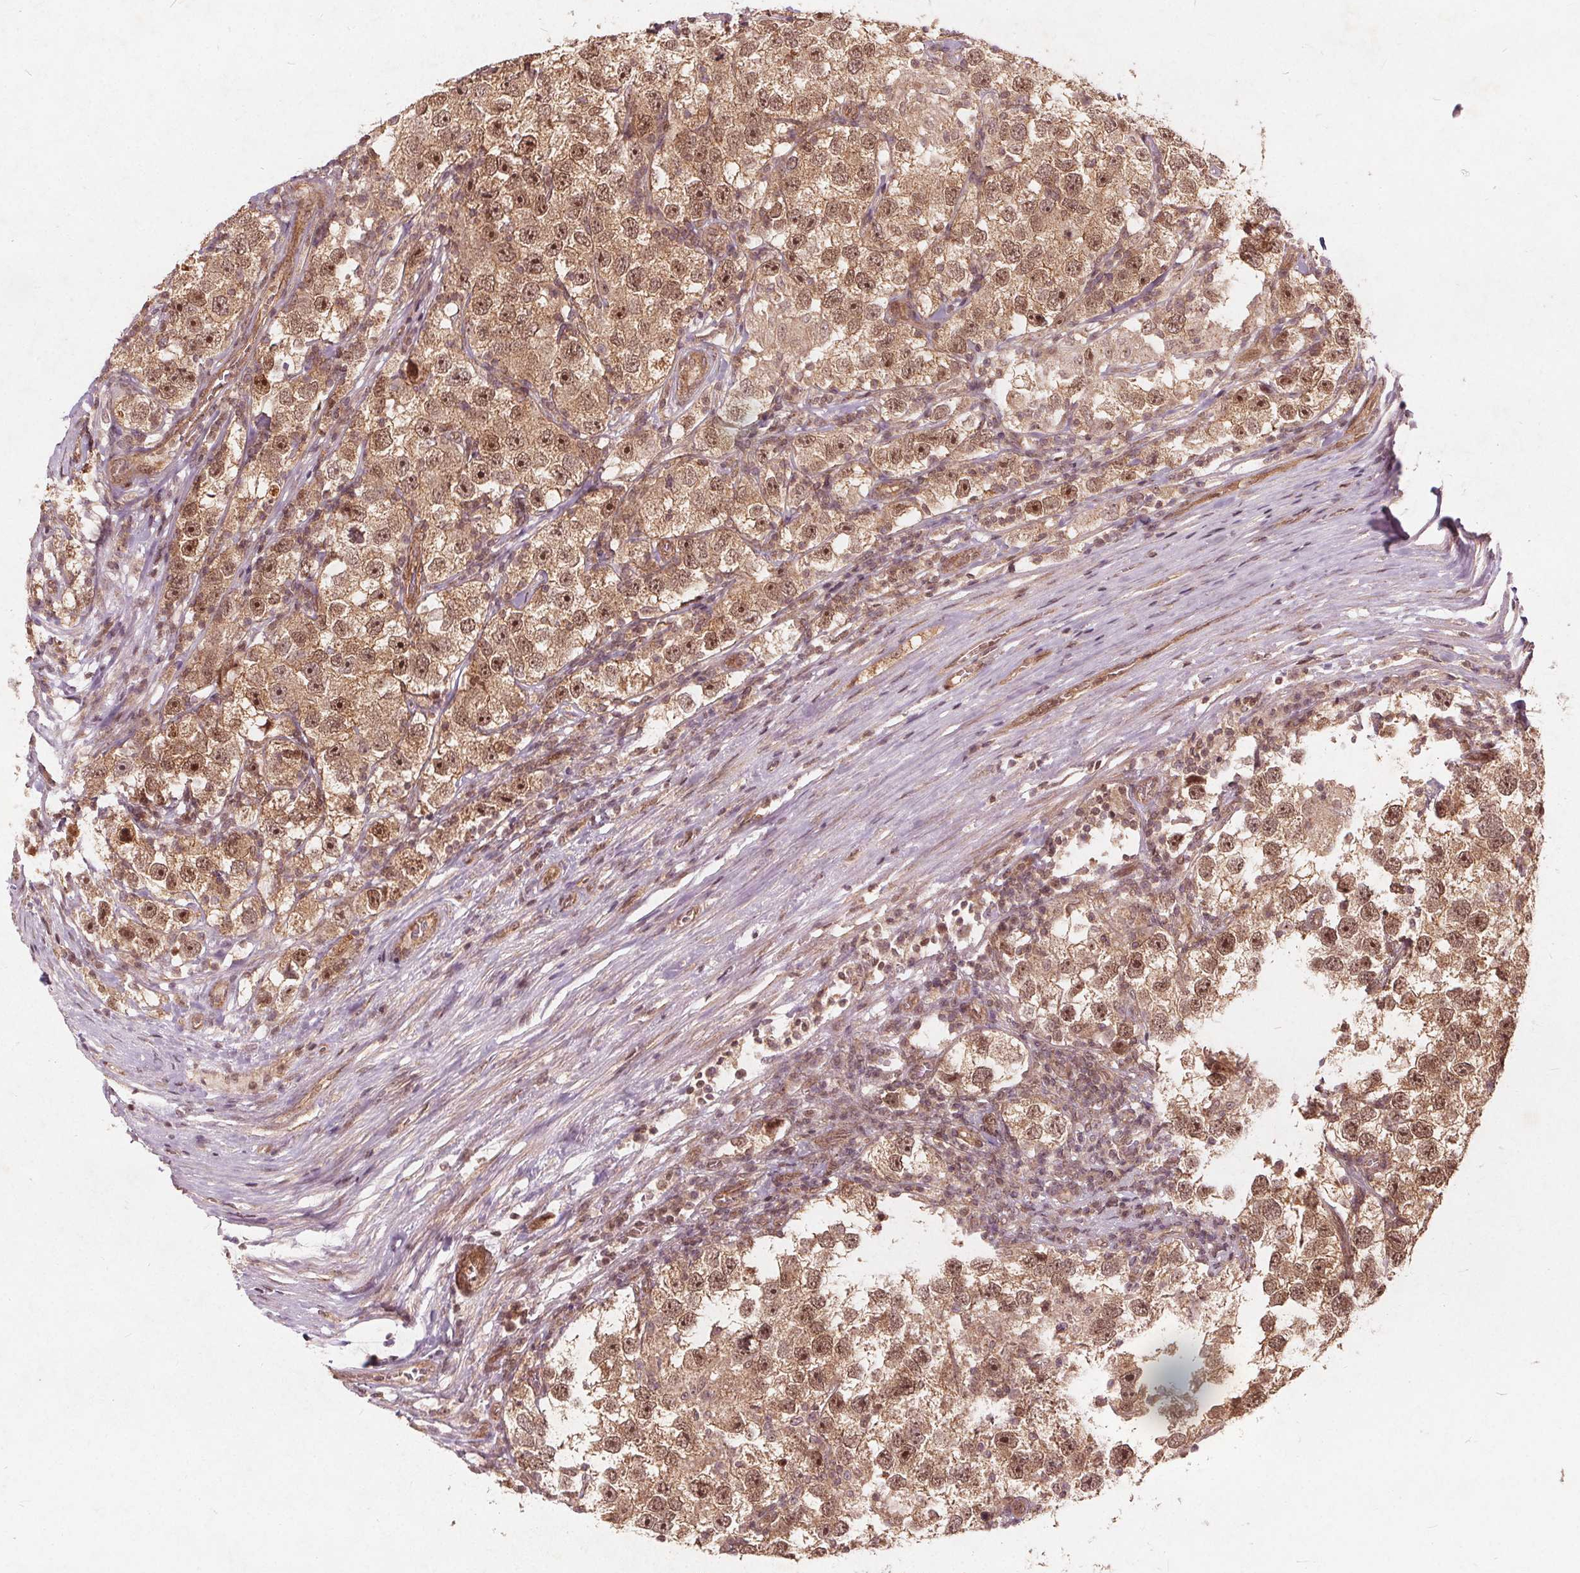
{"staining": {"intensity": "moderate", "quantity": ">75%", "location": "cytoplasmic/membranous,nuclear"}, "tissue": "testis cancer", "cell_type": "Tumor cells", "image_type": "cancer", "snomed": [{"axis": "morphology", "description": "Seminoma, NOS"}, {"axis": "topography", "description": "Testis"}], "caption": "Immunohistochemistry (IHC) image of testis seminoma stained for a protein (brown), which exhibits medium levels of moderate cytoplasmic/membranous and nuclear staining in about >75% of tumor cells.", "gene": "PPP1CB", "patient": {"sex": "male", "age": 26}}